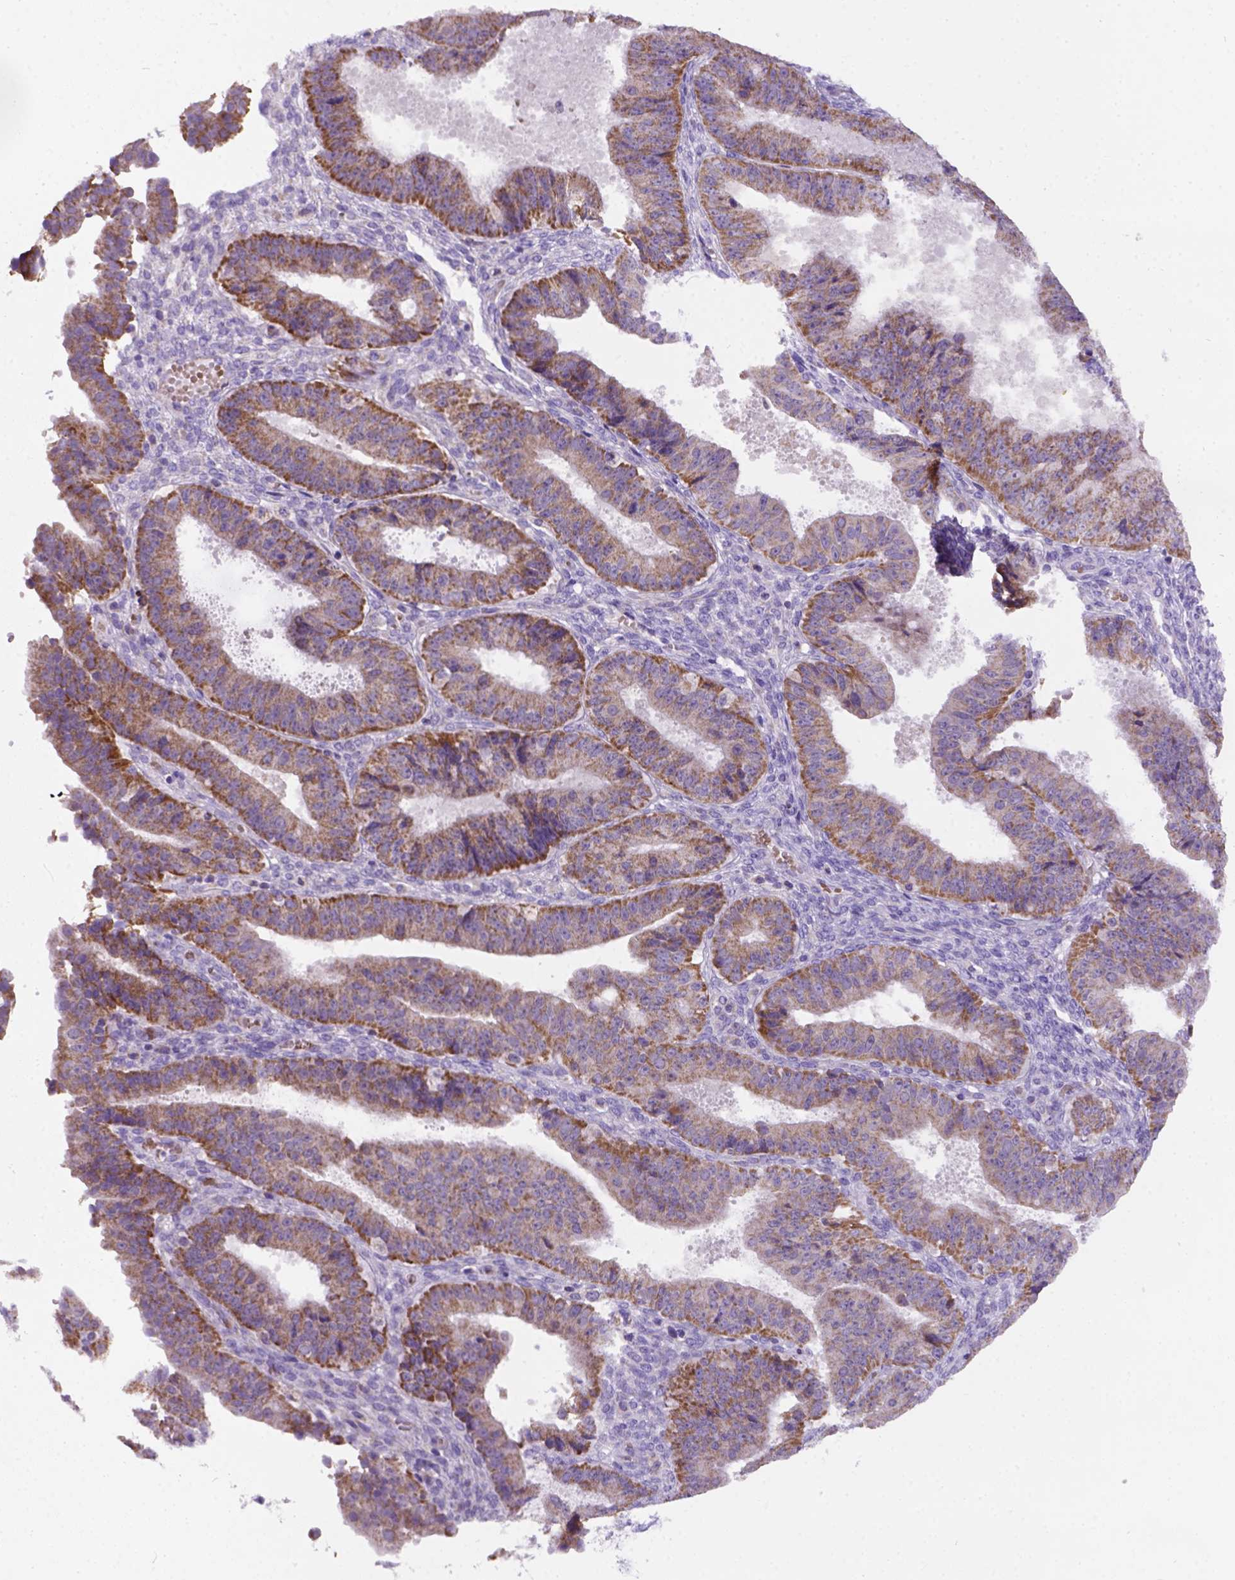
{"staining": {"intensity": "weak", "quantity": ">75%", "location": "cytoplasmic/membranous"}, "tissue": "ovarian cancer", "cell_type": "Tumor cells", "image_type": "cancer", "snomed": [{"axis": "morphology", "description": "Carcinoma, endometroid"}, {"axis": "topography", "description": "Ovary"}], "caption": "Weak cytoplasmic/membranous protein expression is appreciated in about >75% of tumor cells in endometroid carcinoma (ovarian).", "gene": "L2HGDH", "patient": {"sex": "female", "age": 42}}